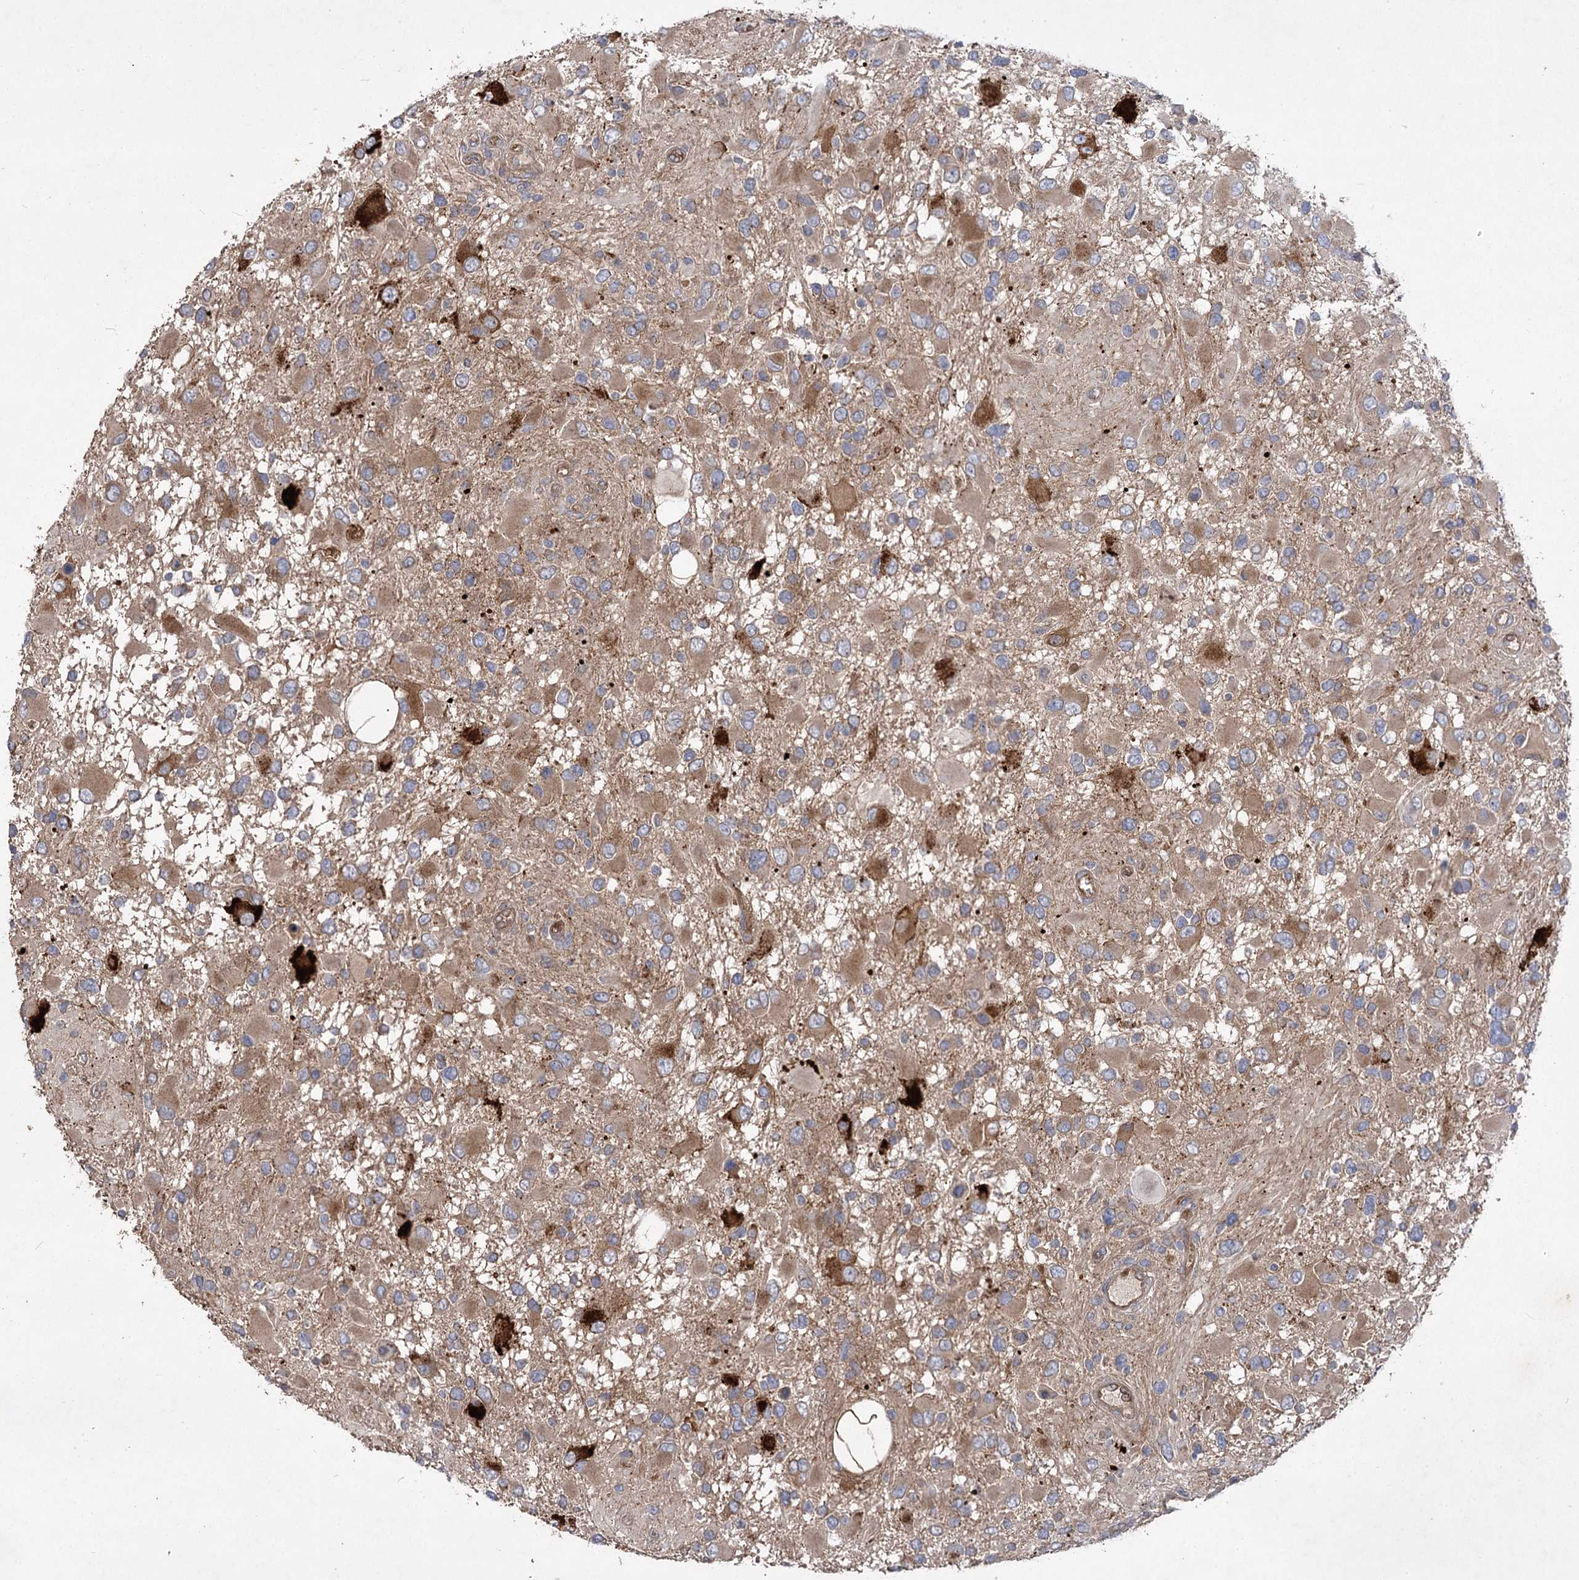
{"staining": {"intensity": "moderate", "quantity": "25%-75%", "location": "cytoplasmic/membranous"}, "tissue": "glioma", "cell_type": "Tumor cells", "image_type": "cancer", "snomed": [{"axis": "morphology", "description": "Glioma, malignant, High grade"}, {"axis": "topography", "description": "Brain"}], "caption": "Protein staining of glioma tissue shows moderate cytoplasmic/membranous staining in approximately 25%-75% of tumor cells.", "gene": "RIN2", "patient": {"sex": "male", "age": 53}}